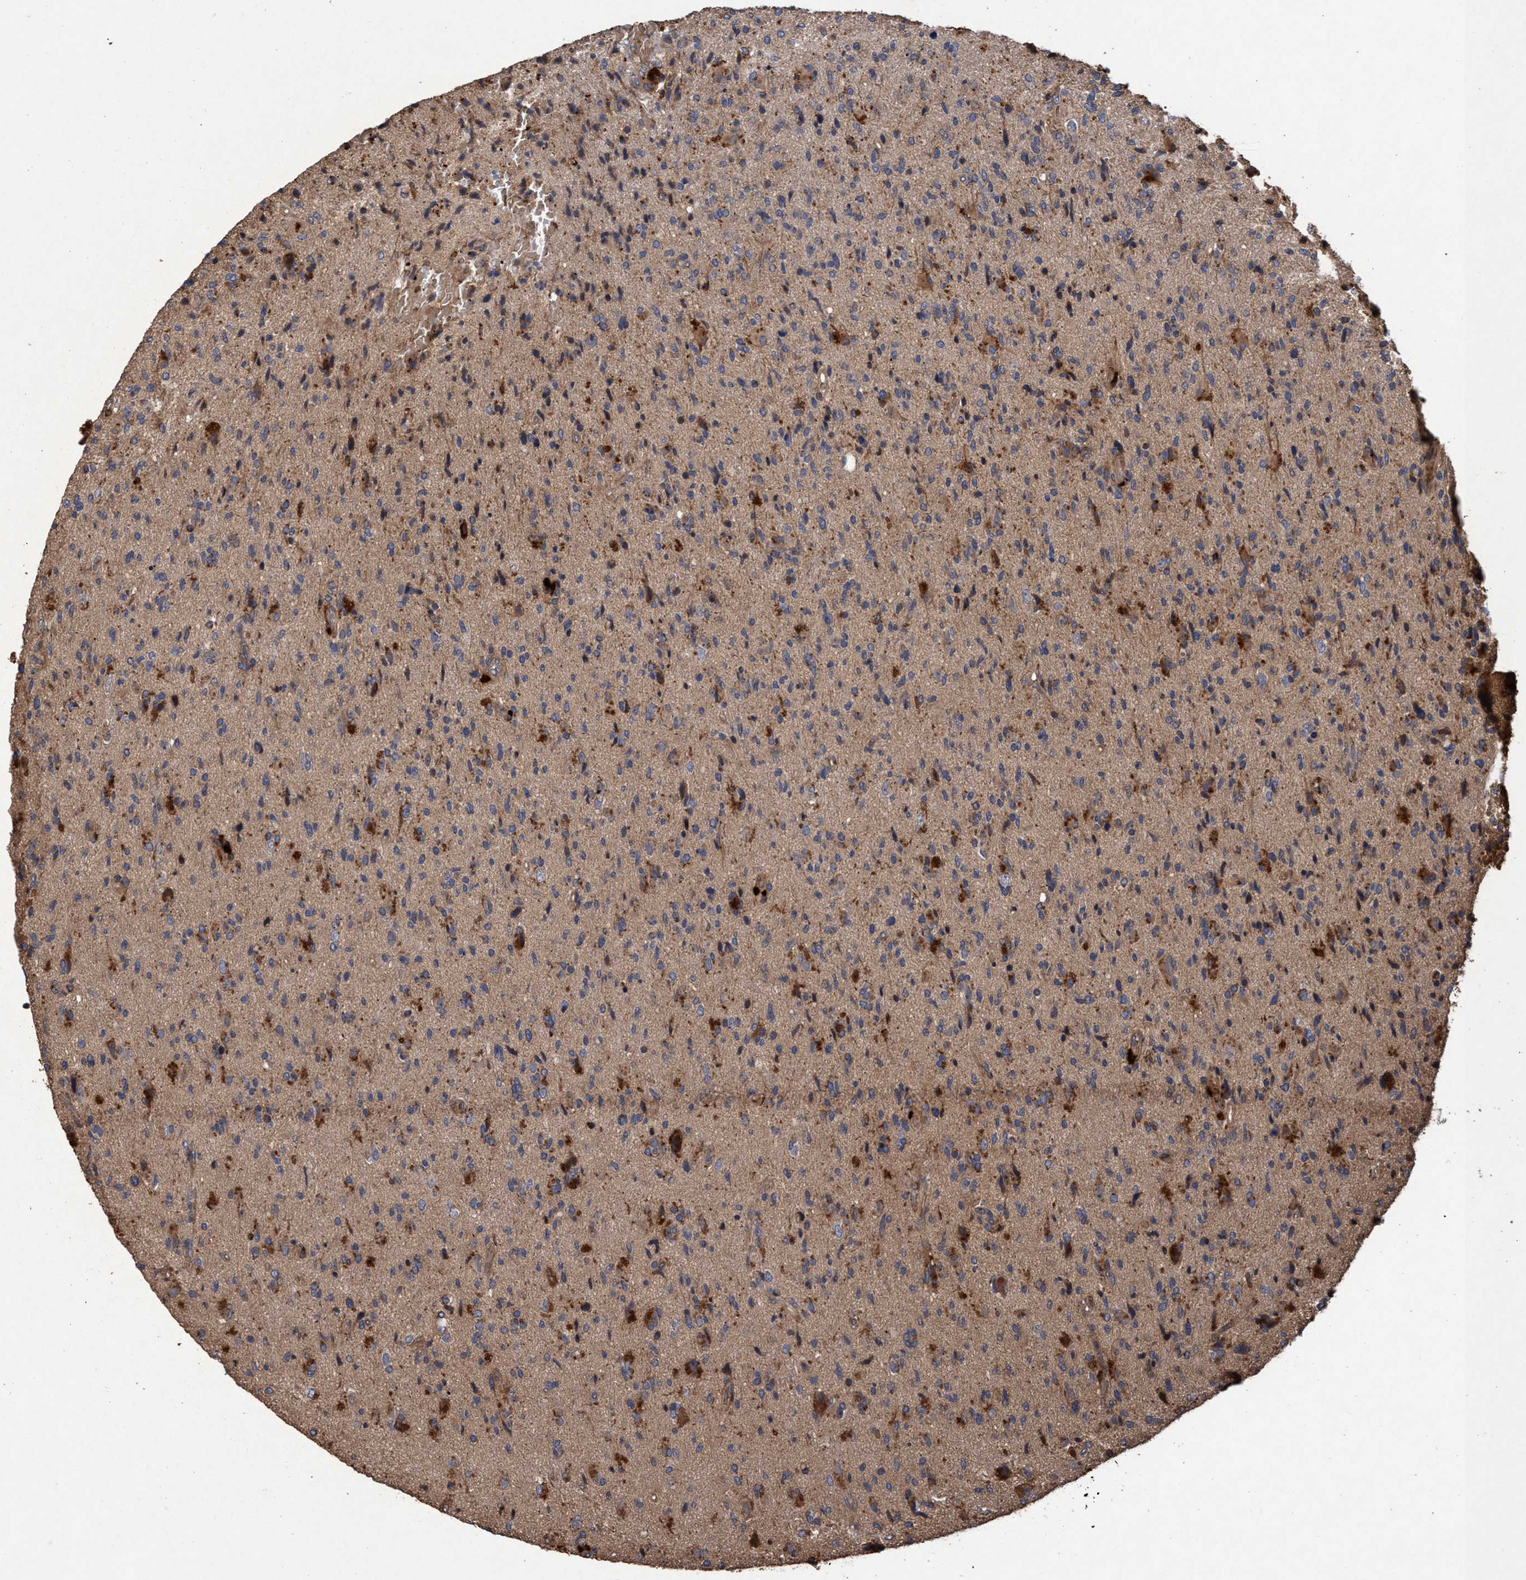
{"staining": {"intensity": "moderate", "quantity": "25%-75%", "location": "cytoplasmic/membranous"}, "tissue": "glioma", "cell_type": "Tumor cells", "image_type": "cancer", "snomed": [{"axis": "morphology", "description": "Glioma, malignant, High grade"}, {"axis": "topography", "description": "Brain"}], "caption": "Protein expression by immunohistochemistry (IHC) reveals moderate cytoplasmic/membranous expression in approximately 25%-75% of tumor cells in high-grade glioma (malignant).", "gene": "CHMP6", "patient": {"sex": "male", "age": 72}}